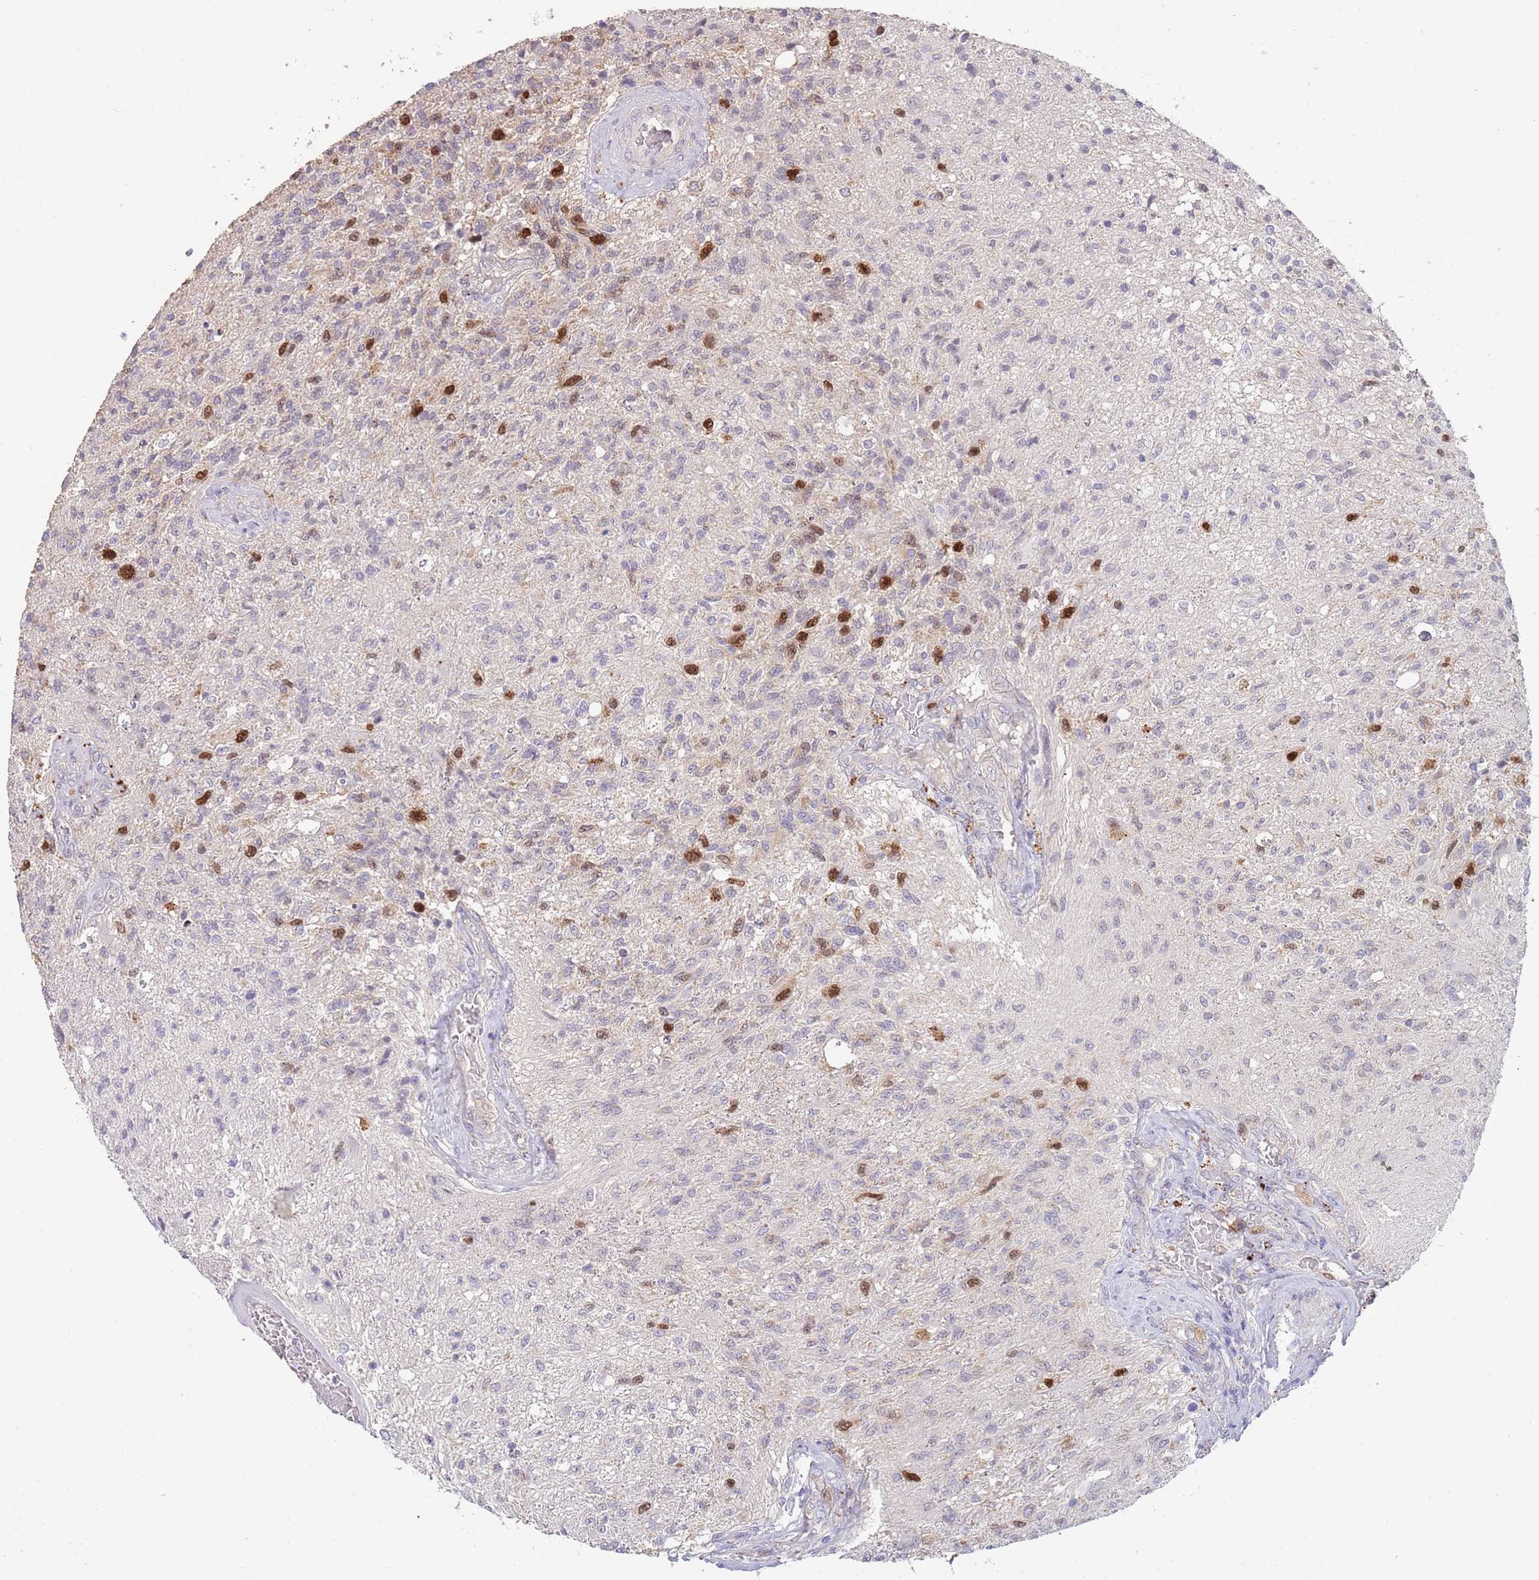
{"staining": {"intensity": "strong", "quantity": "<25%", "location": "nuclear"}, "tissue": "glioma", "cell_type": "Tumor cells", "image_type": "cancer", "snomed": [{"axis": "morphology", "description": "Glioma, malignant, High grade"}, {"axis": "topography", "description": "Brain"}], "caption": "This micrograph exhibits glioma stained with IHC to label a protein in brown. The nuclear of tumor cells show strong positivity for the protein. Nuclei are counter-stained blue.", "gene": "PIMREG", "patient": {"sex": "male", "age": 56}}